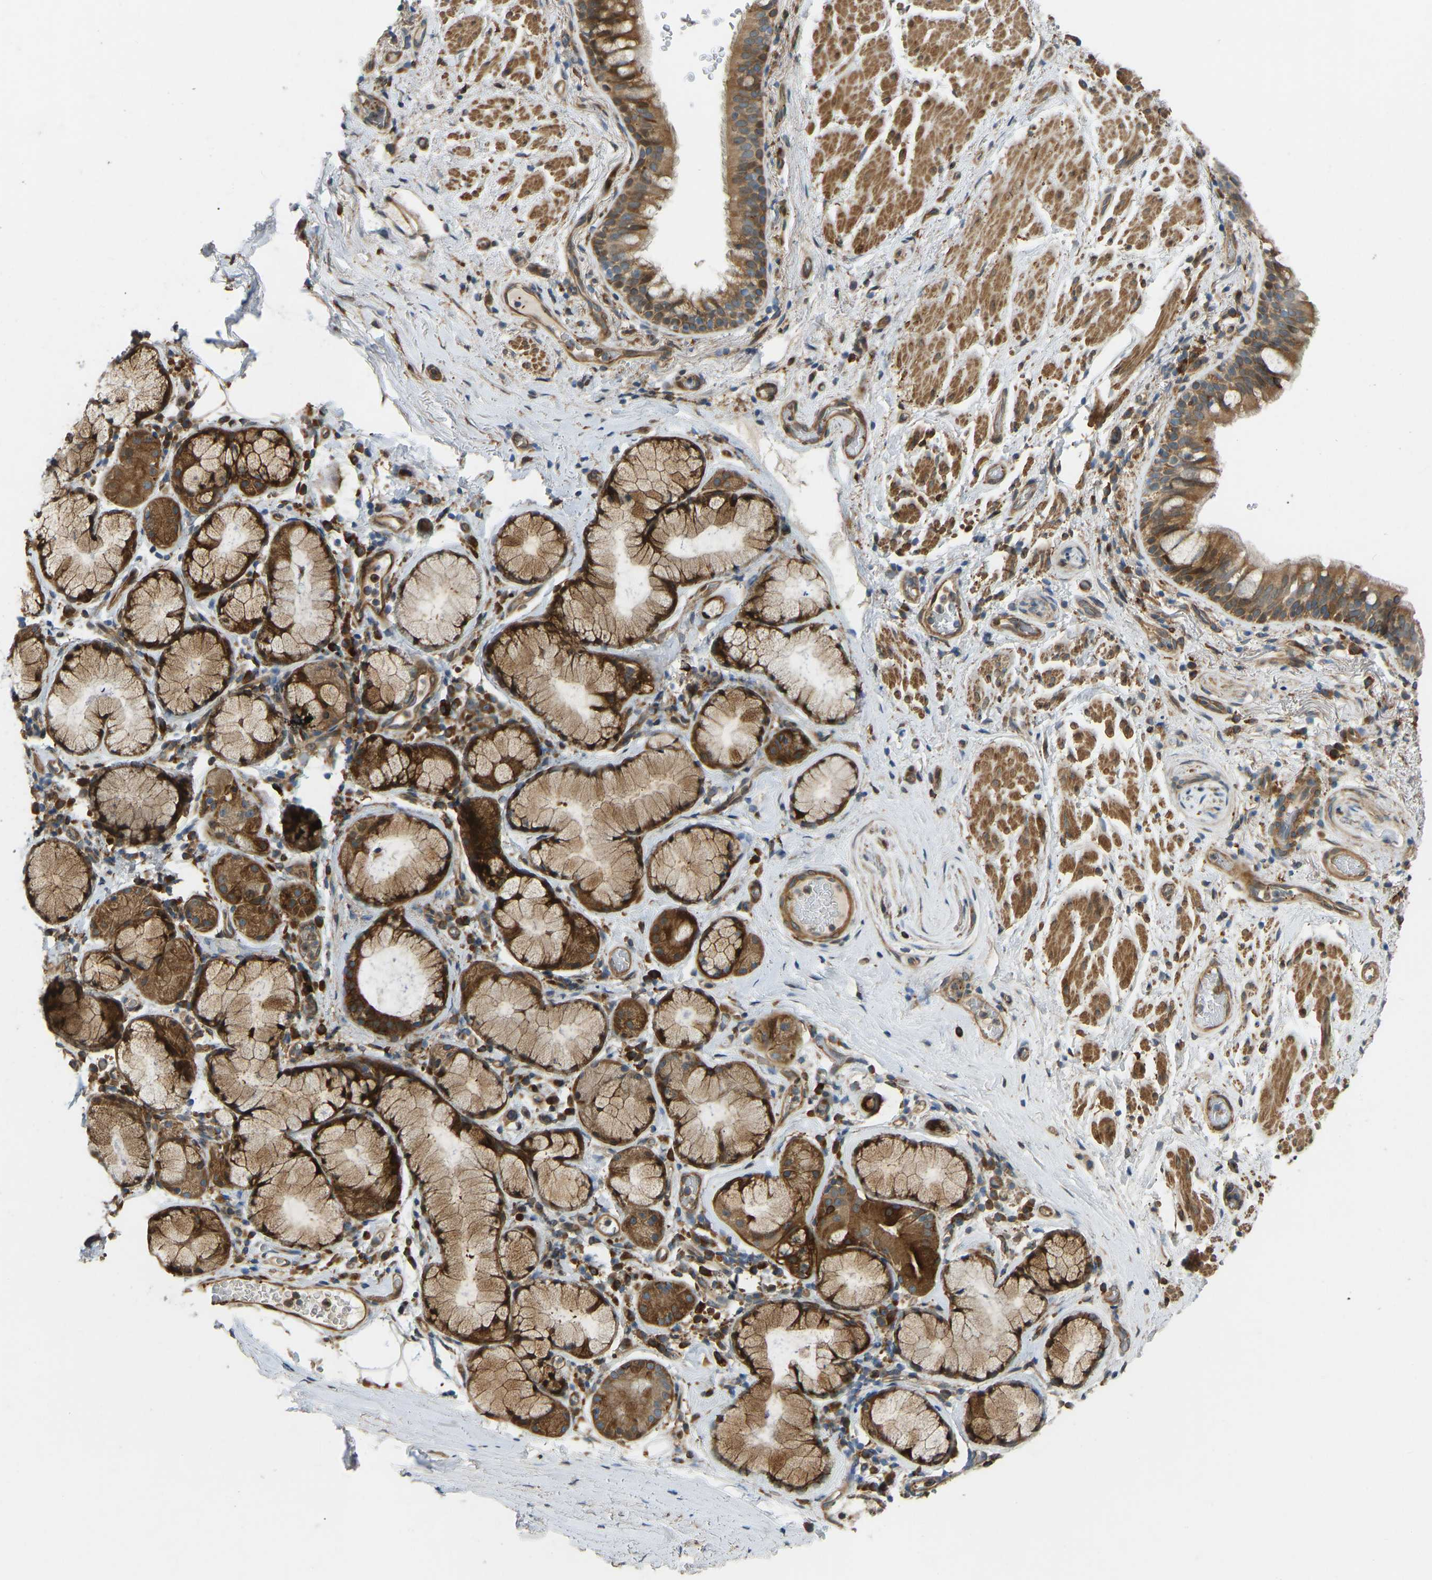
{"staining": {"intensity": "strong", "quantity": ">75%", "location": "cytoplasmic/membranous"}, "tissue": "bronchus", "cell_type": "Respiratory epithelial cells", "image_type": "normal", "snomed": [{"axis": "morphology", "description": "Normal tissue, NOS"}, {"axis": "morphology", "description": "Inflammation, NOS"}, {"axis": "topography", "description": "Cartilage tissue"}, {"axis": "topography", "description": "Bronchus"}], "caption": "A brown stain highlights strong cytoplasmic/membranous staining of a protein in respiratory epithelial cells of normal bronchus. The staining was performed using DAB (3,3'-diaminobenzidine) to visualize the protein expression in brown, while the nuclei were stained in blue with hematoxylin (Magnification: 20x).", "gene": "OS9", "patient": {"sex": "male", "age": 77}}